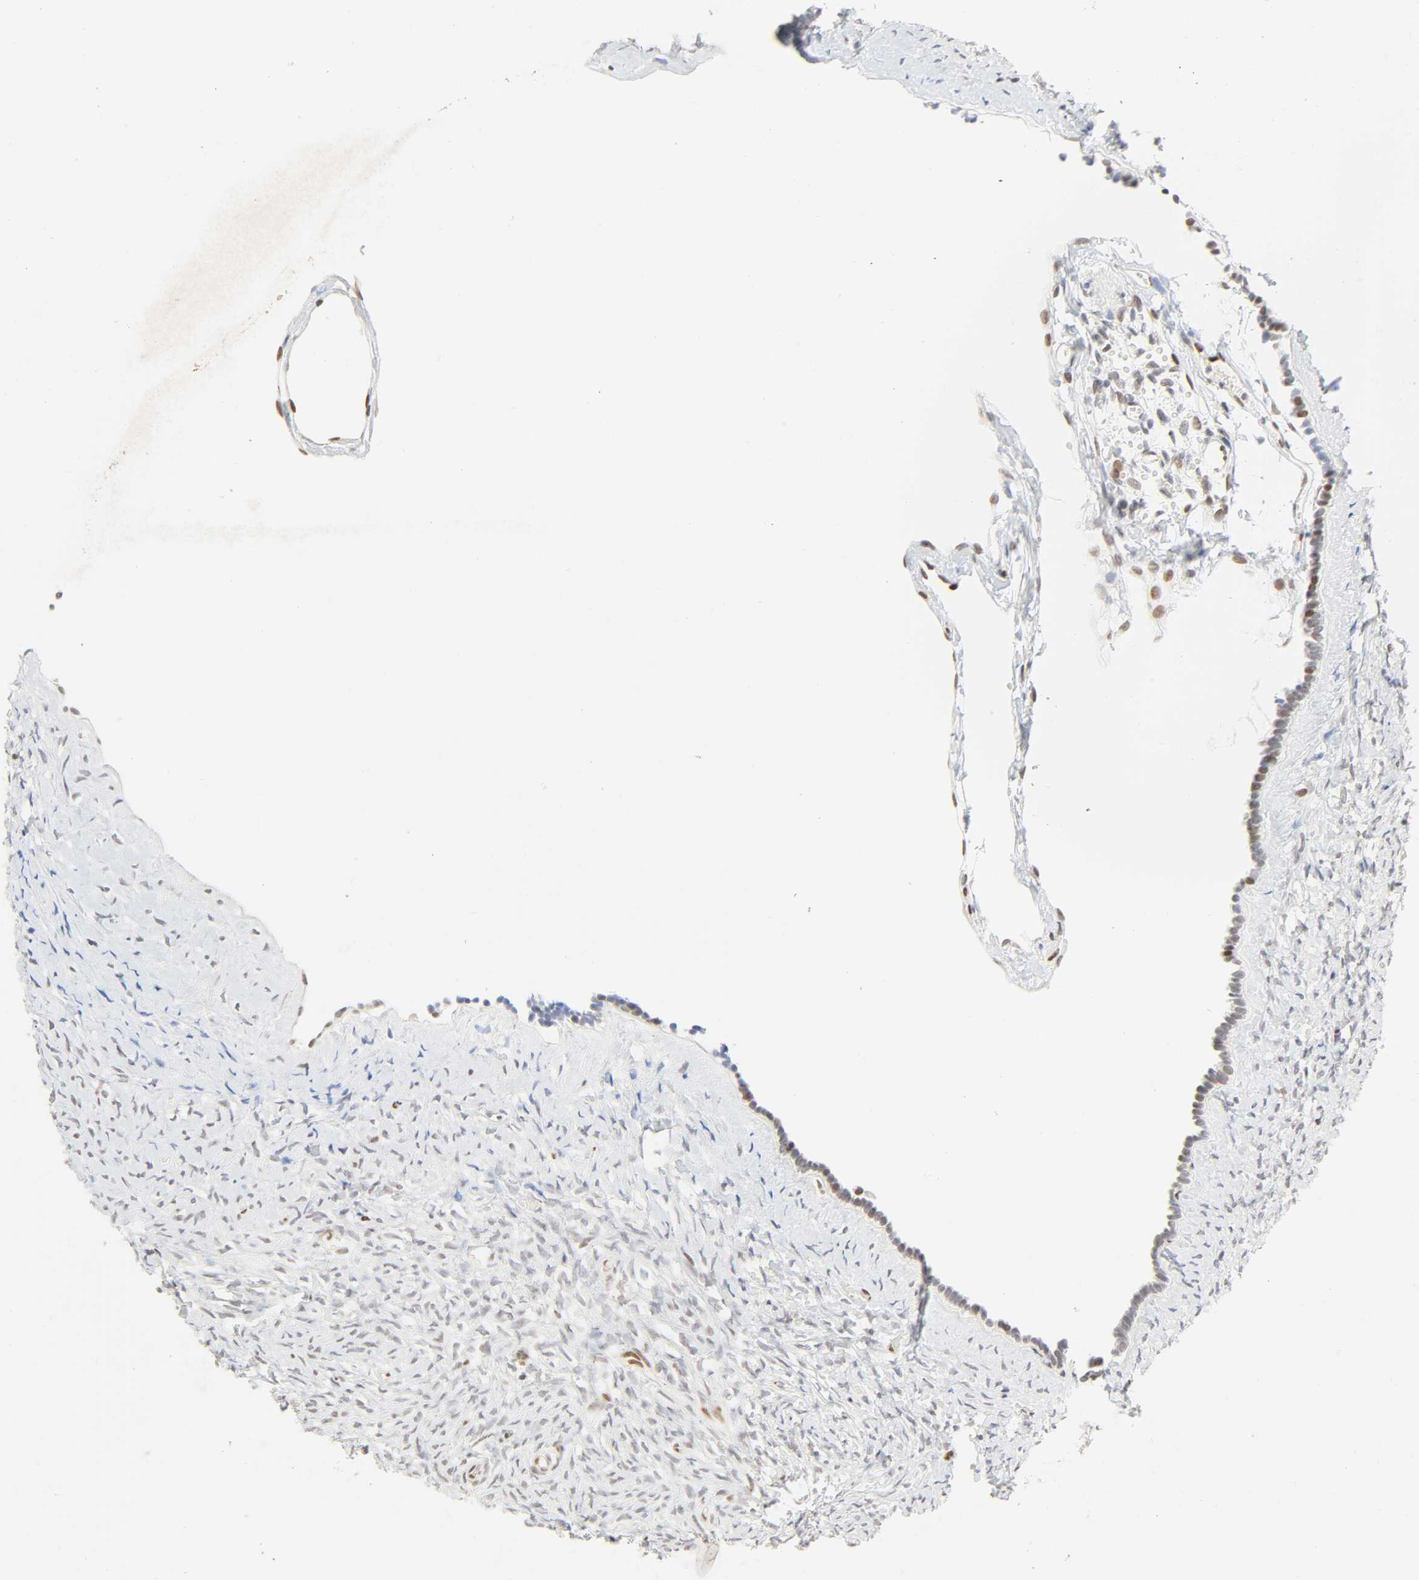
{"staining": {"intensity": "negative", "quantity": "none", "location": "none"}, "tissue": "ovary", "cell_type": "Ovarian stroma cells", "image_type": "normal", "snomed": [{"axis": "morphology", "description": "Normal tissue, NOS"}, {"axis": "topography", "description": "Ovary"}], "caption": "This histopathology image is of unremarkable ovary stained with immunohistochemistry to label a protein in brown with the nuclei are counter-stained blue. There is no staining in ovarian stroma cells.", "gene": "DAZAP1", "patient": {"sex": "female", "age": 35}}